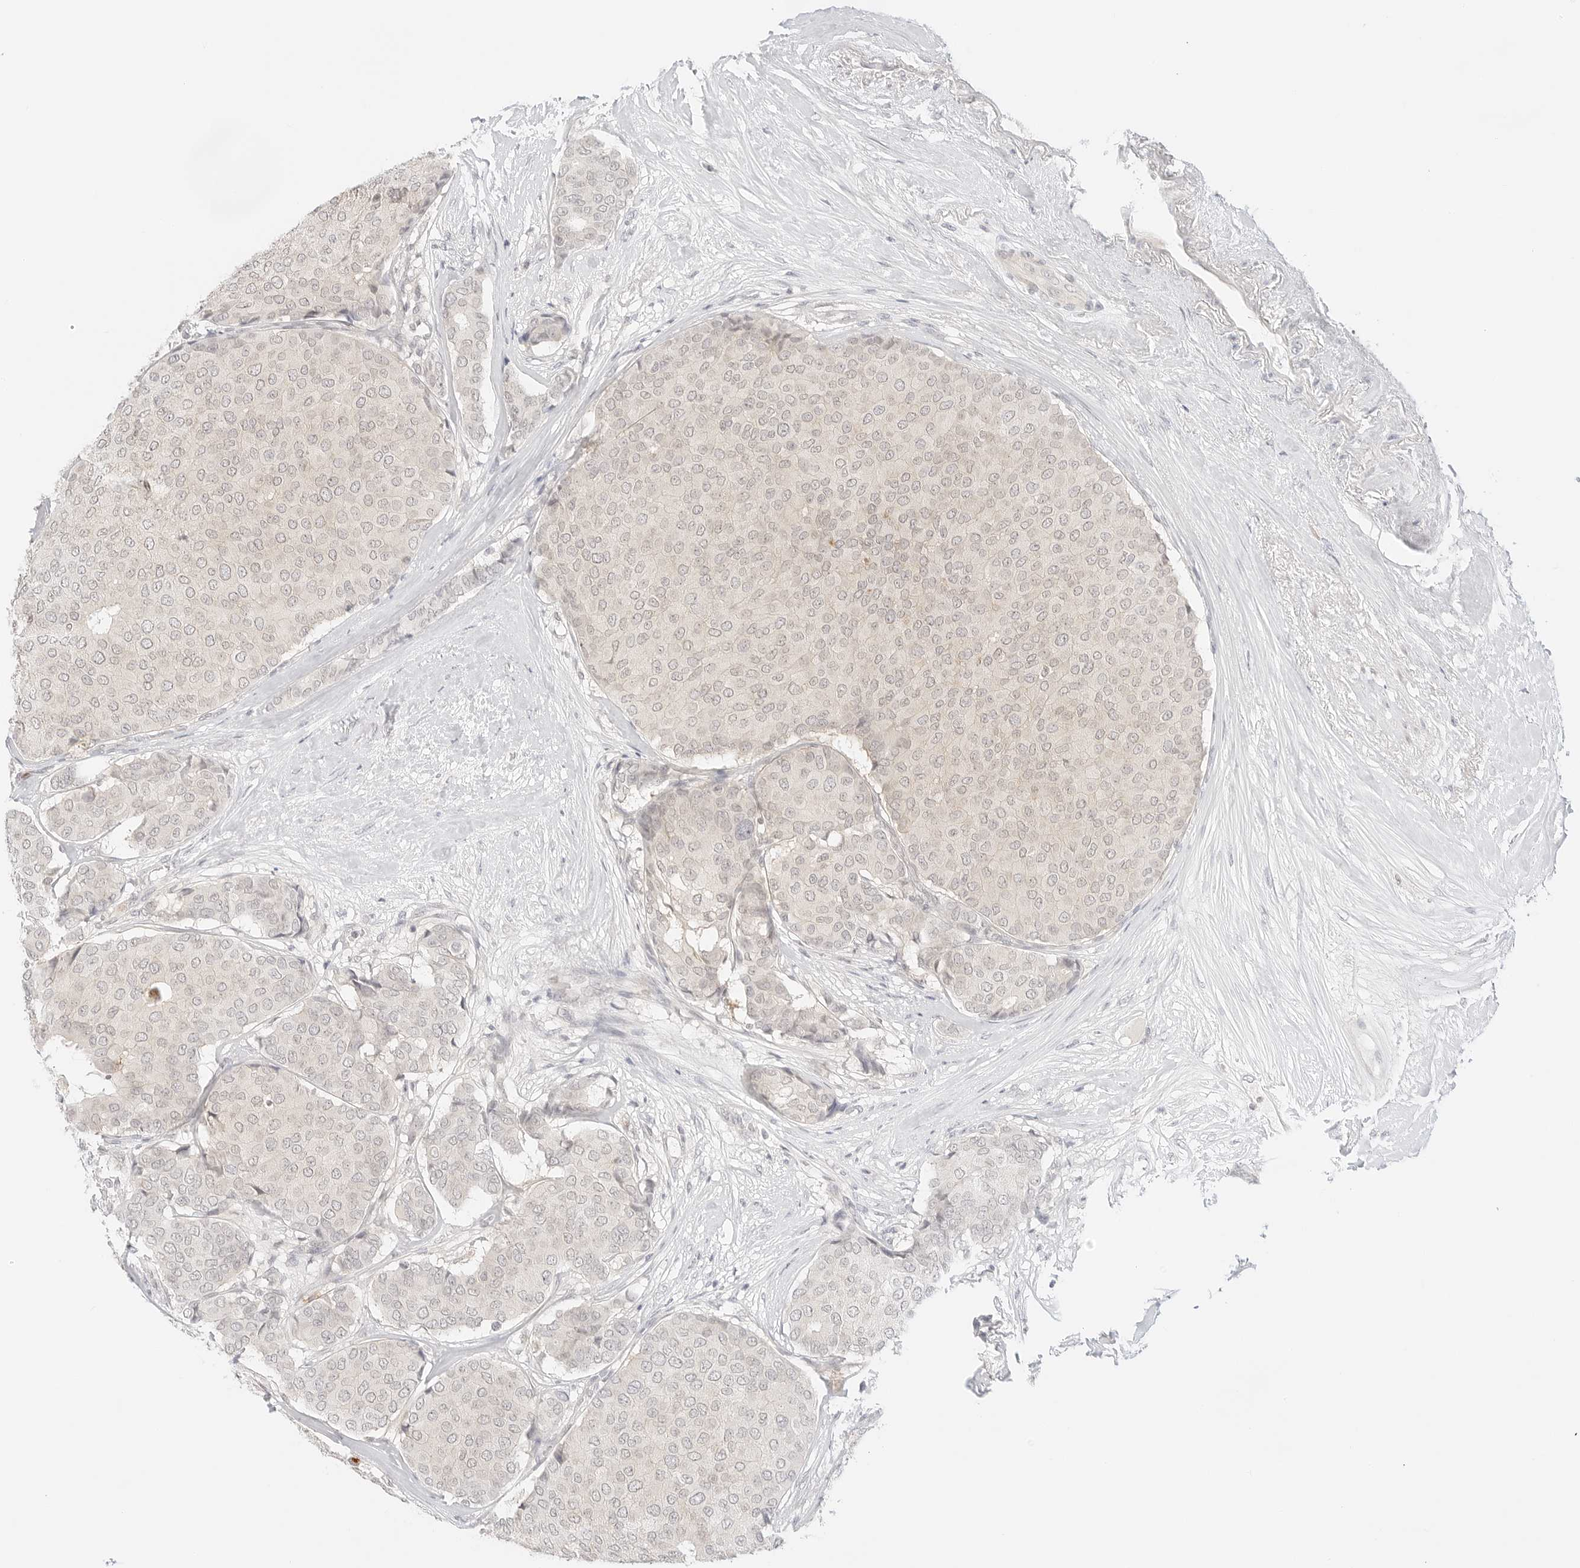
{"staining": {"intensity": "negative", "quantity": "none", "location": "none"}, "tissue": "breast cancer", "cell_type": "Tumor cells", "image_type": "cancer", "snomed": [{"axis": "morphology", "description": "Duct carcinoma"}, {"axis": "topography", "description": "Breast"}], "caption": "DAB immunohistochemical staining of infiltrating ductal carcinoma (breast) reveals no significant staining in tumor cells. The staining is performed using DAB brown chromogen with nuclei counter-stained in using hematoxylin.", "gene": "GNAS", "patient": {"sex": "female", "age": 75}}